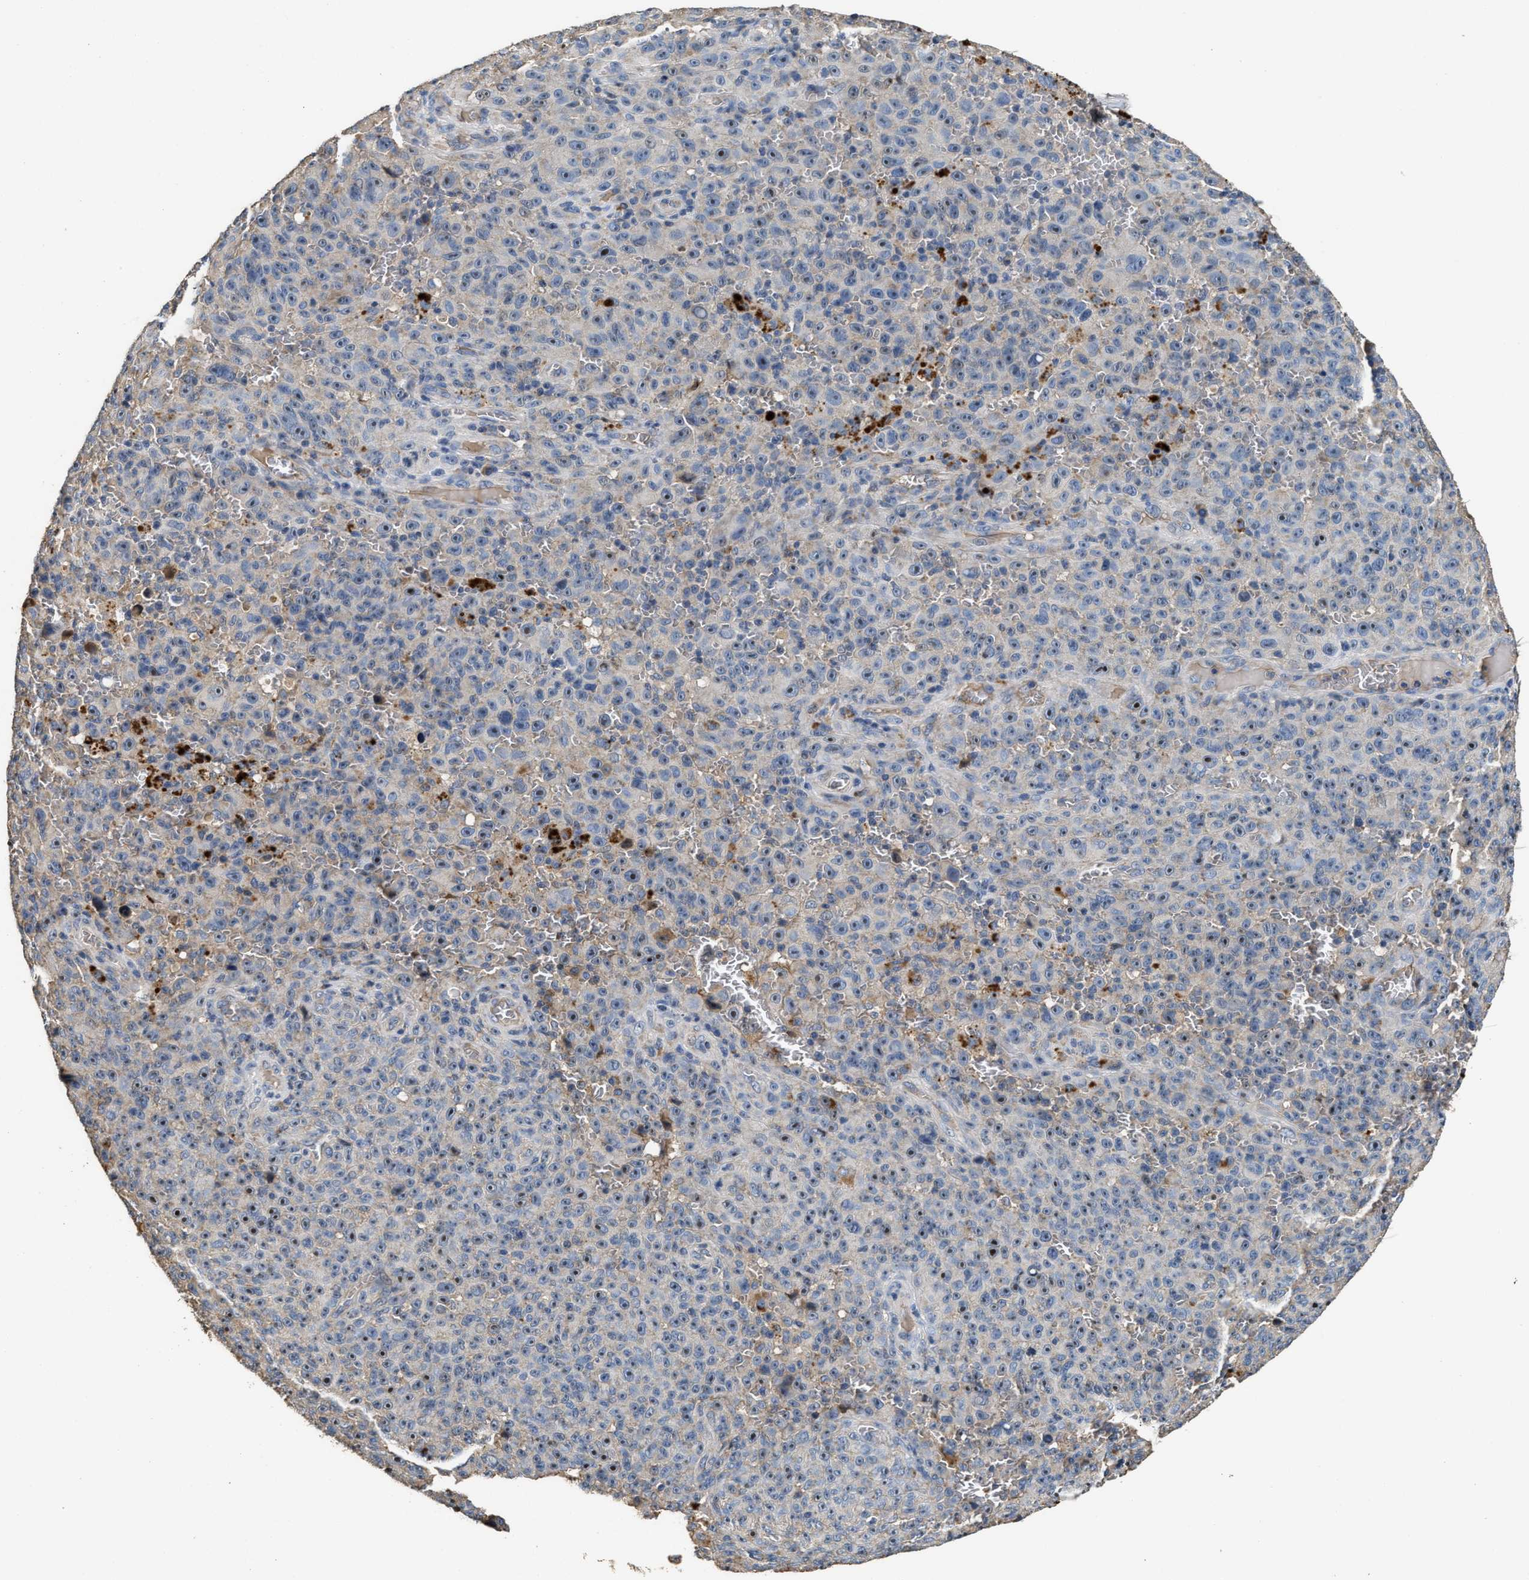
{"staining": {"intensity": "moderate", "quantity": "<25%", "location": "nuclear"}, "tissue": "melanoma", "cell_type": "Tumor cells", "image_type": "cancer", "snomed": [{"axis": "morphology", "description": "Malignant melanoma, NOS"}, {"axis": "topography", "description": "Skin"}], "caption": "Immunohistochemical staining of human melanoma exhibits moderate nuclear protein staining in about <25% of tumor cells.", "gene": "C3", "patient": {"sex": "female", "age": 82}}